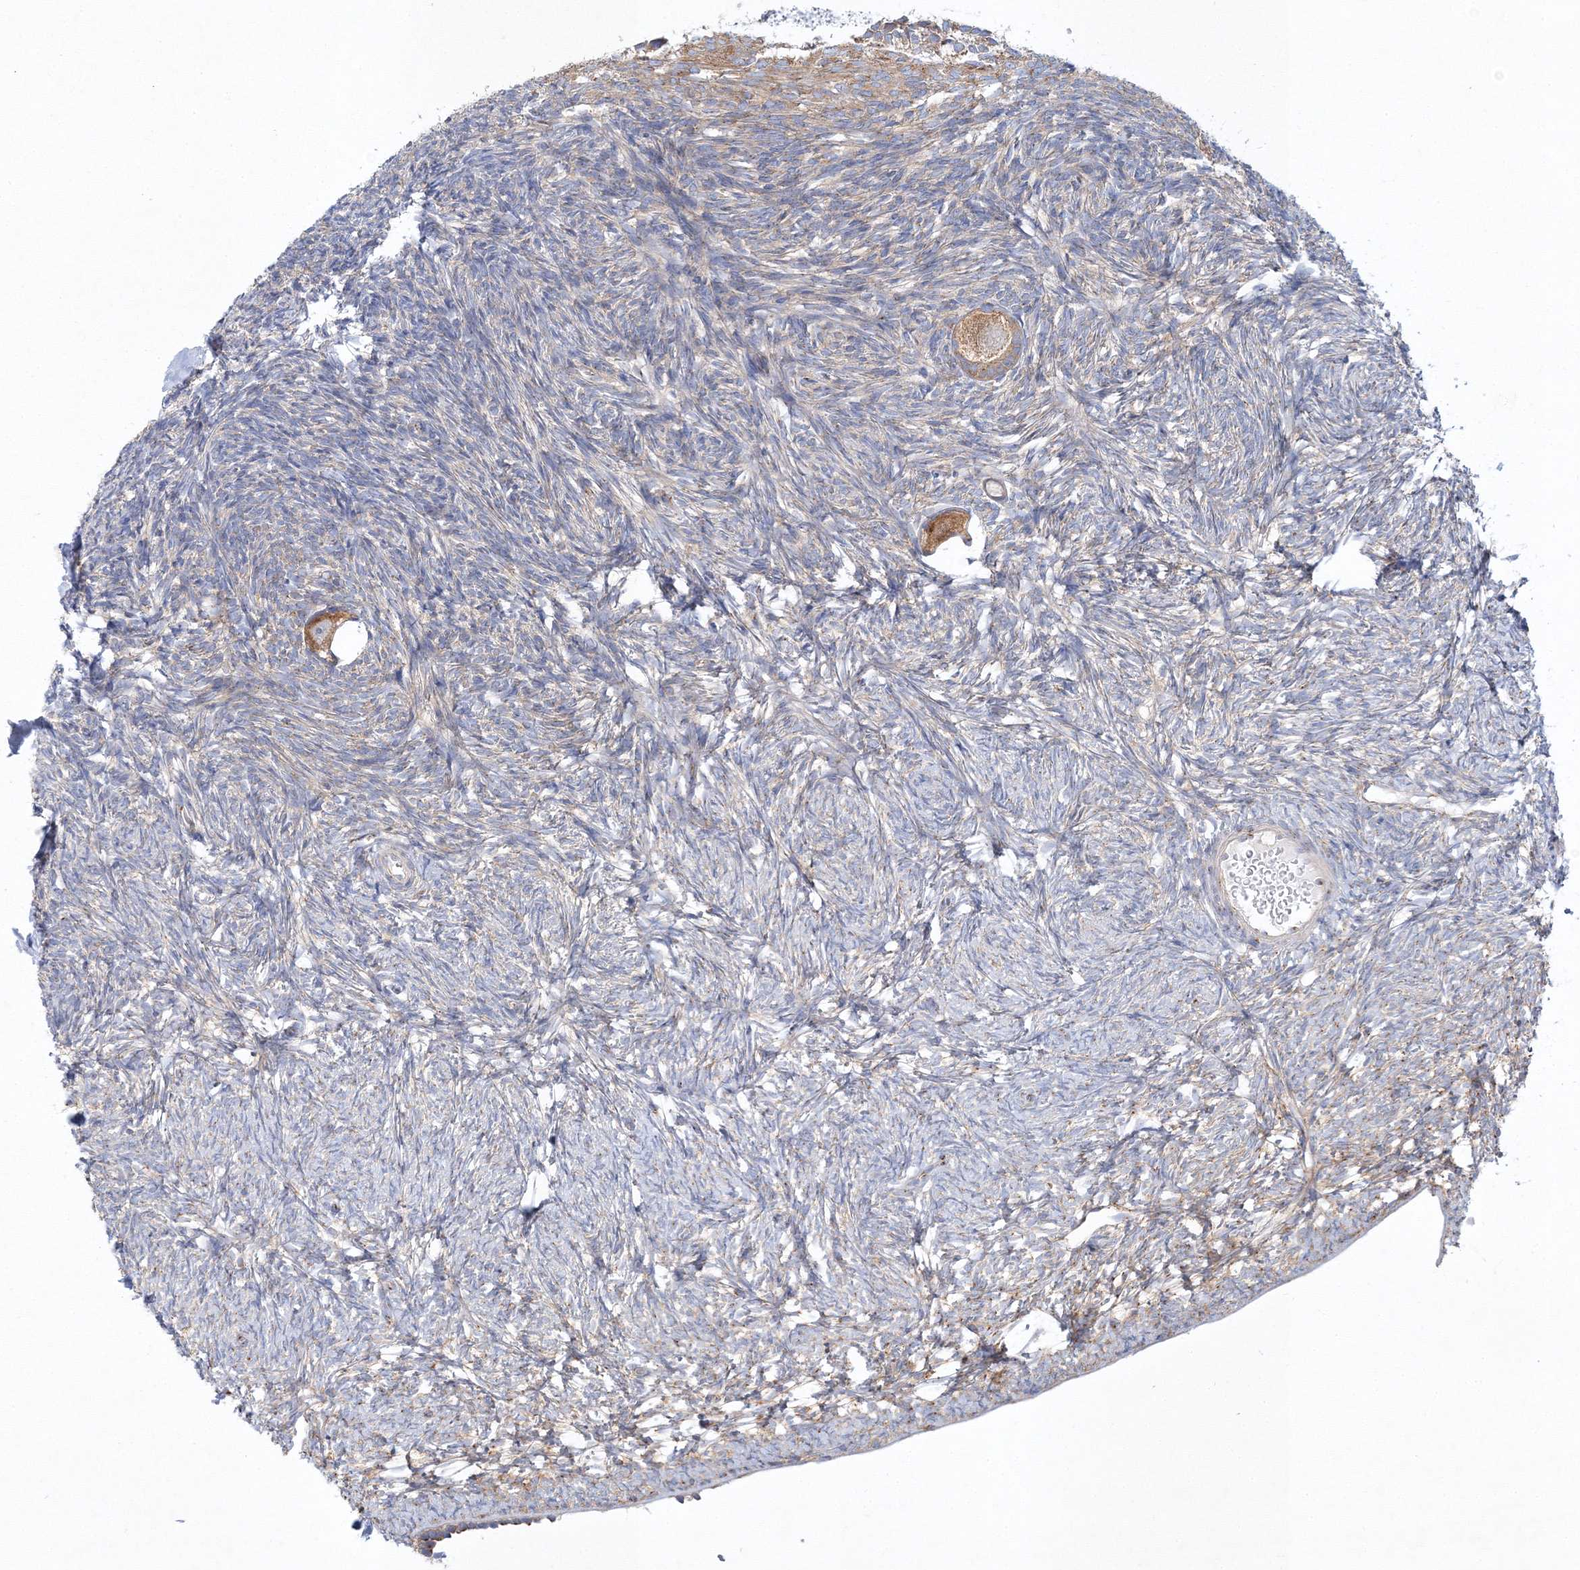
{"staining": {"intensity": "moderate", "quantity": ">75%", "location": "cytoplasmic/membranous"}, "tissue": "ovary", "cell_type": "Follicle cells", "image_type": "normal", "snomed": [{"axis": "morphology", "description": "Normal tissue, NOS"}, {"axis": "topography", "description": "Ovary"}], "caption": "Immunohistochemical staining of benign ovary demonstrates moderate cytoplasmic/membranous protein staining in approximately >75% of follicle cells. (DAB (3,3'-diaminobenzidine) = brown stain, brightfield microscopy at high magnification).", "gene": "SEC23IP", "patient": {"sex": "female", "age": 34}}